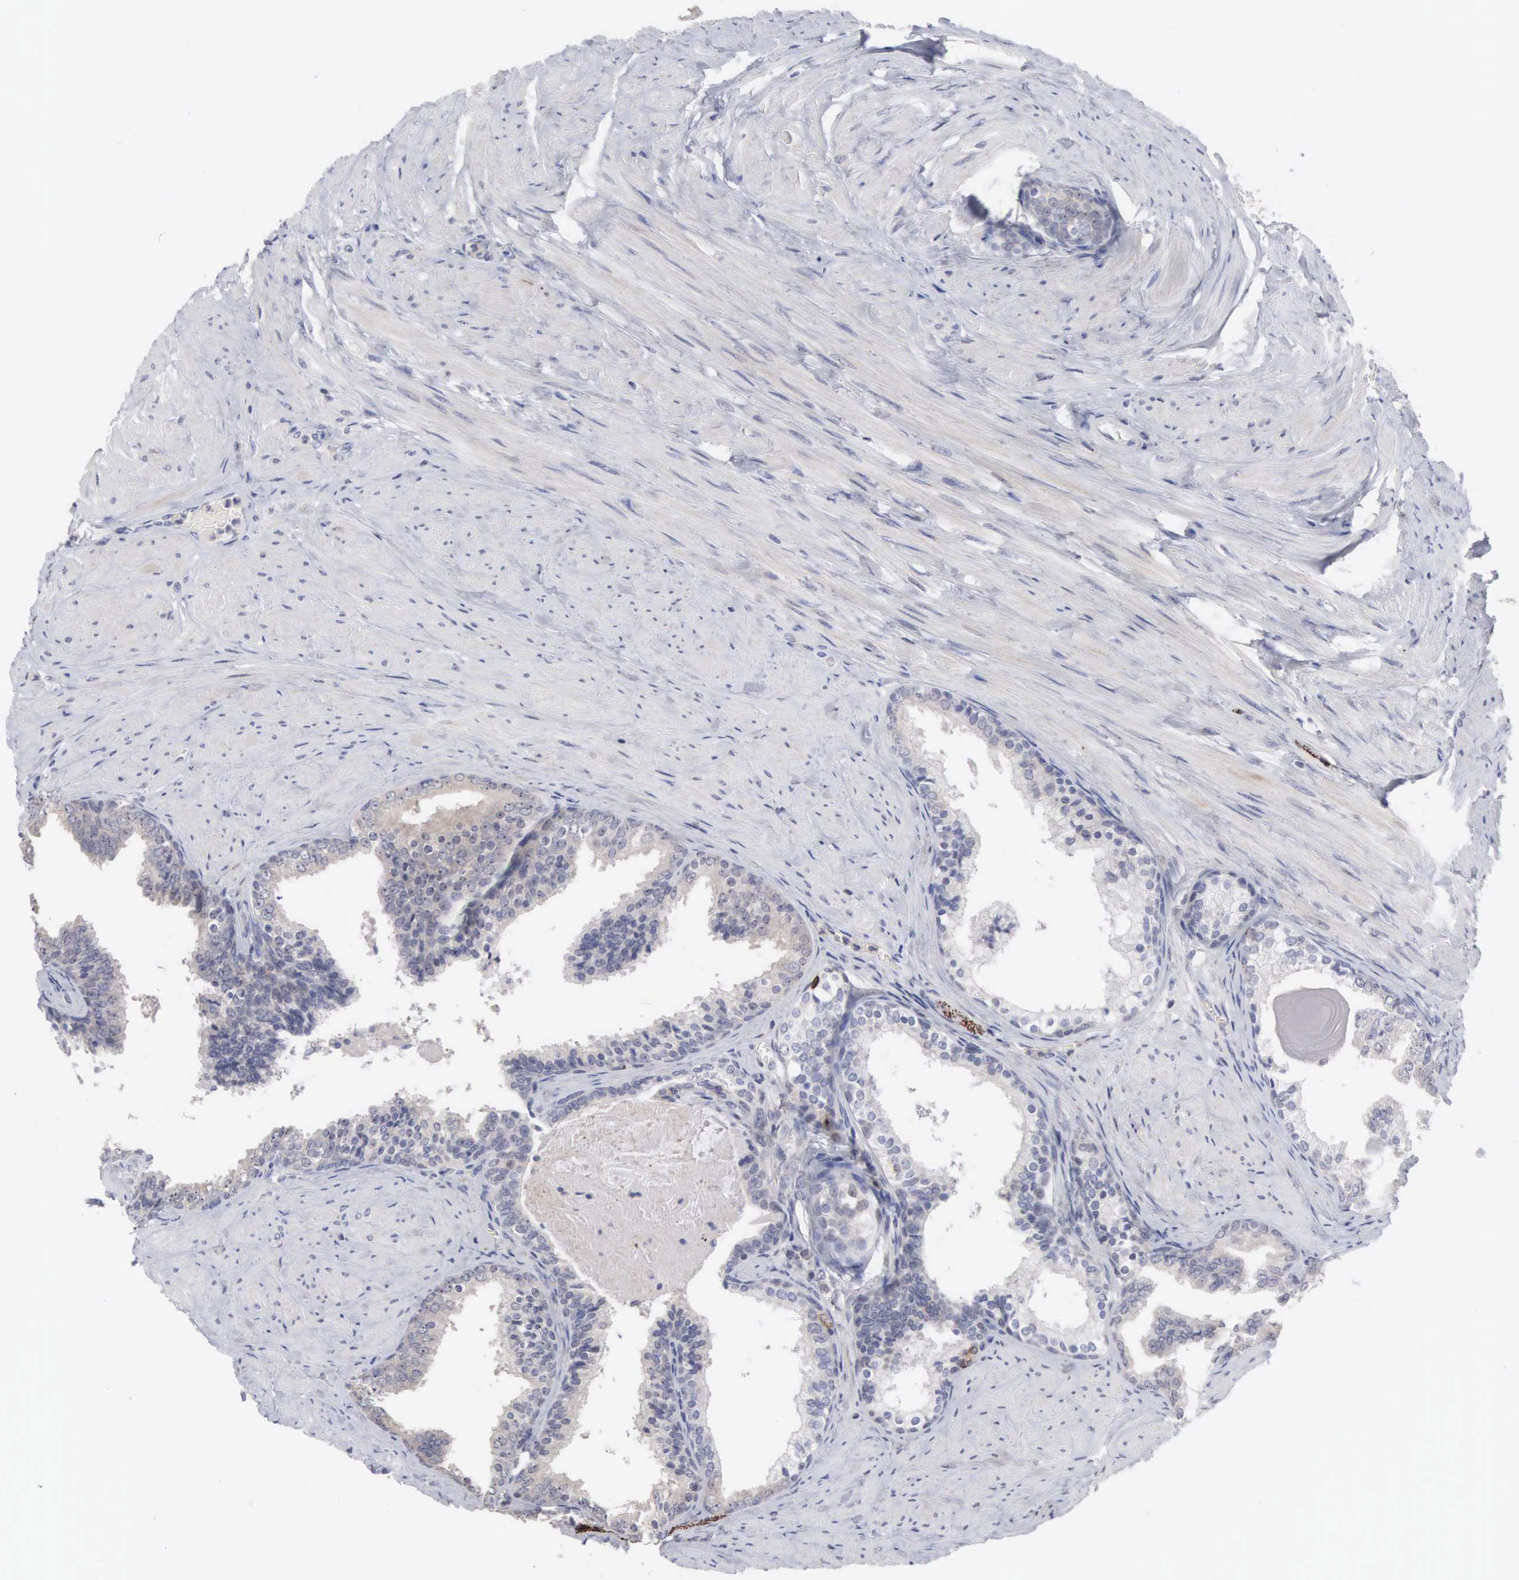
{"staining": {"intensity": "weak", "quantity": "25%-75%", "location": "cytoplasmic/membranous"}, "tissue": "prostate", "cell_type": "Glandular cells", "image_type": "normal", "snomed": [{"axis": "morphology", "description": "Normal tissue, NOS"}, {"axis": "topography", "description": "Prostate"}], "caption": "Human prostate stained for a protein (brown) reveals weak cytoplasmic/membranous positive staining in about 25%-75% of glandular cells.", "gene": "ACOT4", "patient": {"sex": "male", "age": 65}}